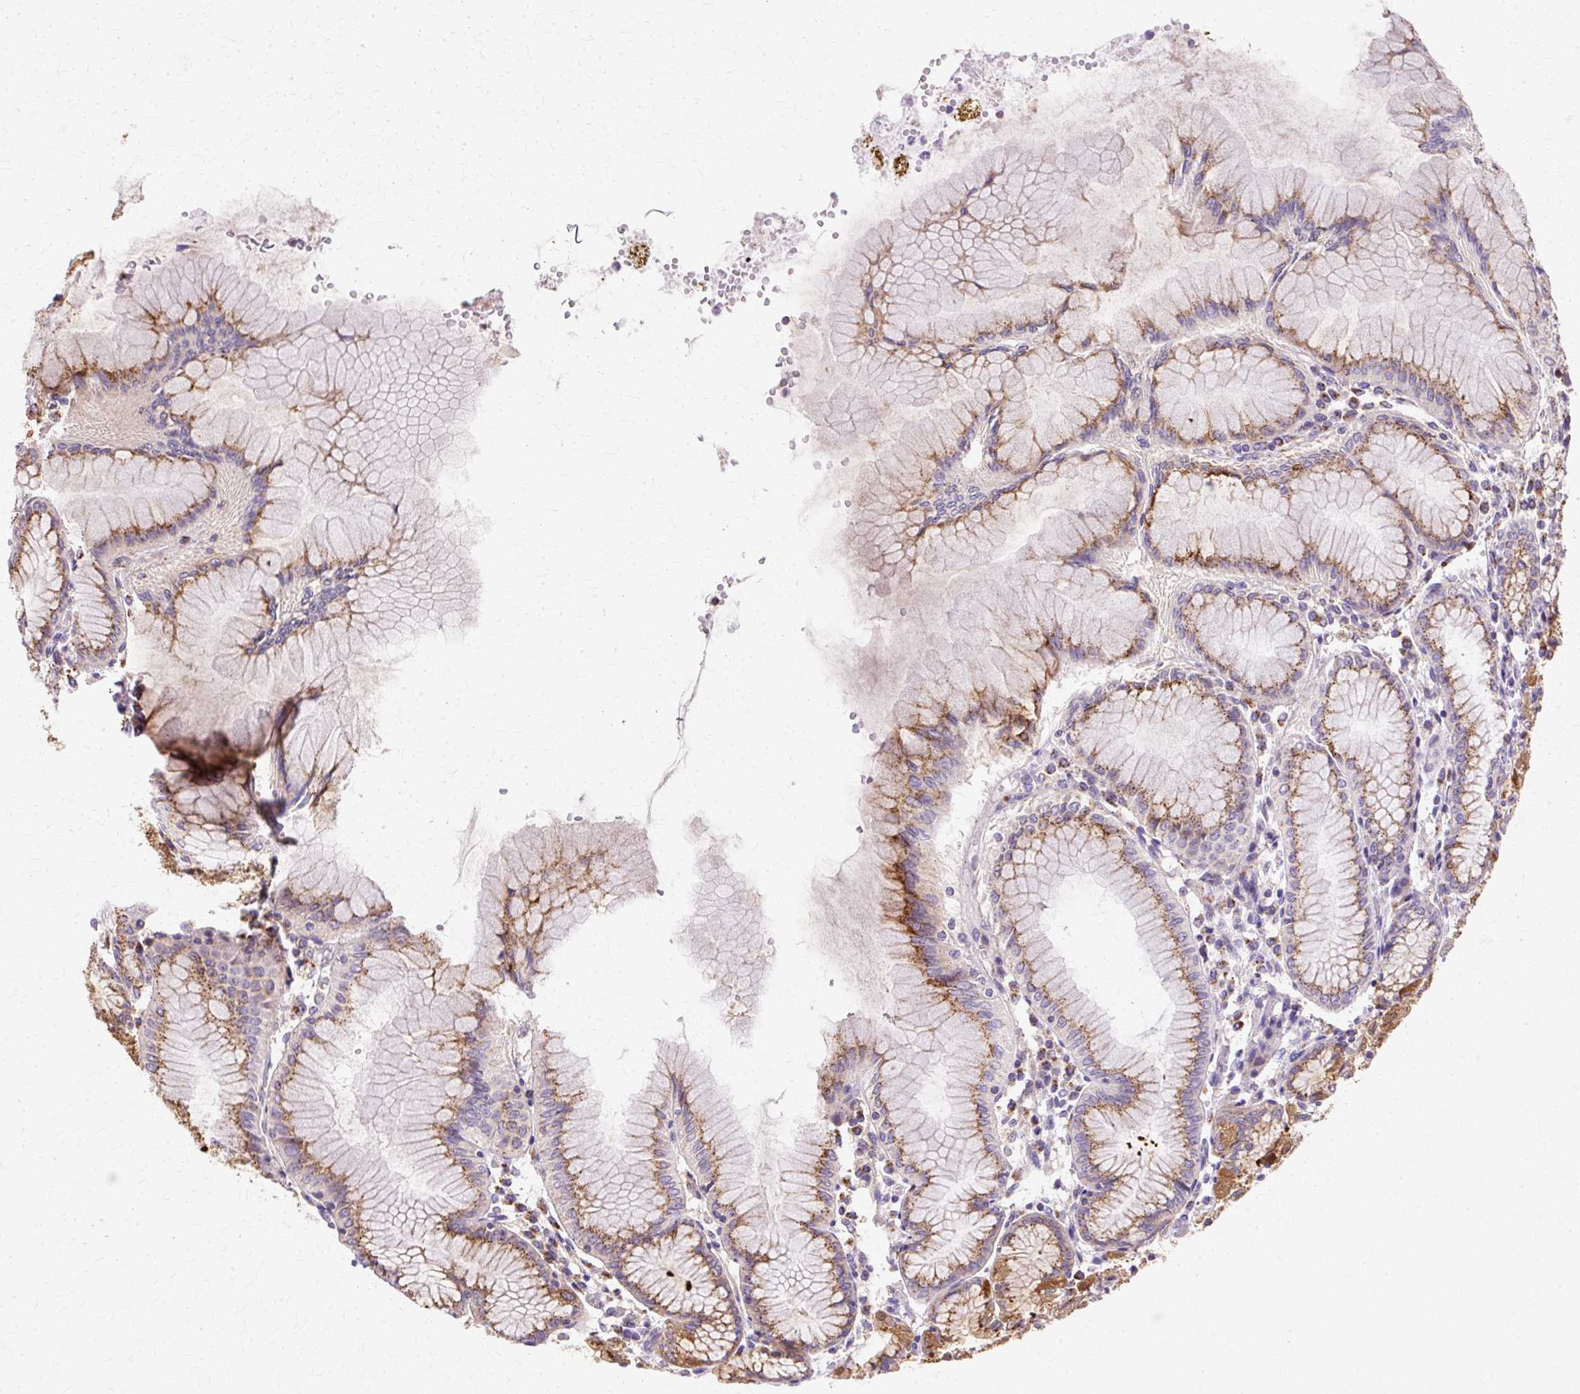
{"staining": {"intensity": "strong", "quantity": "25%-75%", "location": "cytoplasmic/membranous"}, "tissue": "stomach", "cell_type": "Glandular cells", "image_type": "normal", "snomed": [{"axis": "morphology", "description": "Normal tissue, NOS"}, {"axis": "topography", "description": "Stomach"}], "caption": "DAB (3,3'-diaminobenzidine) immunohistochemical staining of normal stomach reveals strong cytoplasmic/membranous protein expression in approximately 25%-75% of glandular cells.", "gene": "COPB1", "patient": {"sex": "female", "age": 57}}